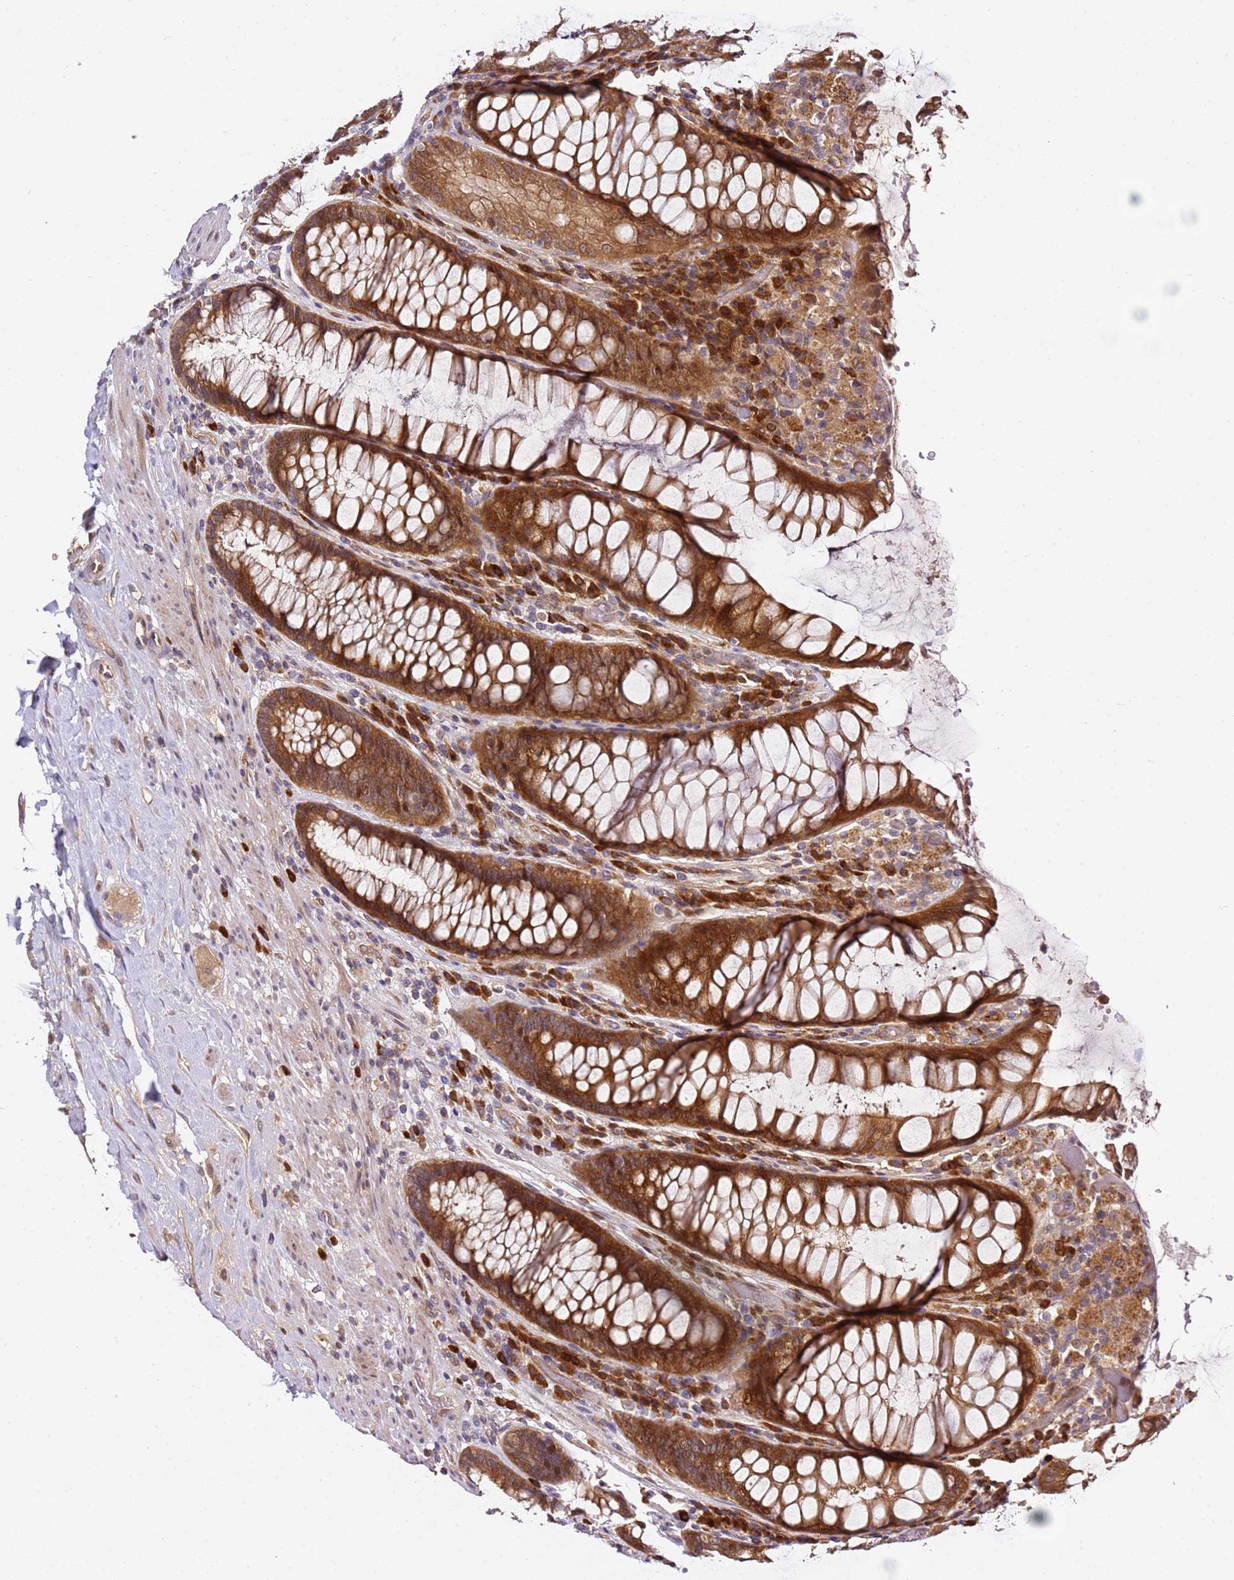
{"staining": {"intensity": "strong", "quantity": ">75%", "location": "cytoplasmic/membranous"}, "tissue": "rectum", "cell_type": "Glandular cells", "image_type": "normal", "snomed": [{"axis": "morphology", "description": "Normal tissue, NOS"}, {"axis": "topography", "description": "Rectum"}], "caption": "Immunohistochemistry photomicrograph of normal human rectum stained for a protein (brown), which reveals high levels of strong cytoplasmic/membranous staining in approximately >75% of glandular cells.", "gene": "OSBPL2", "patient": {"sex": "male", "age": 64}}